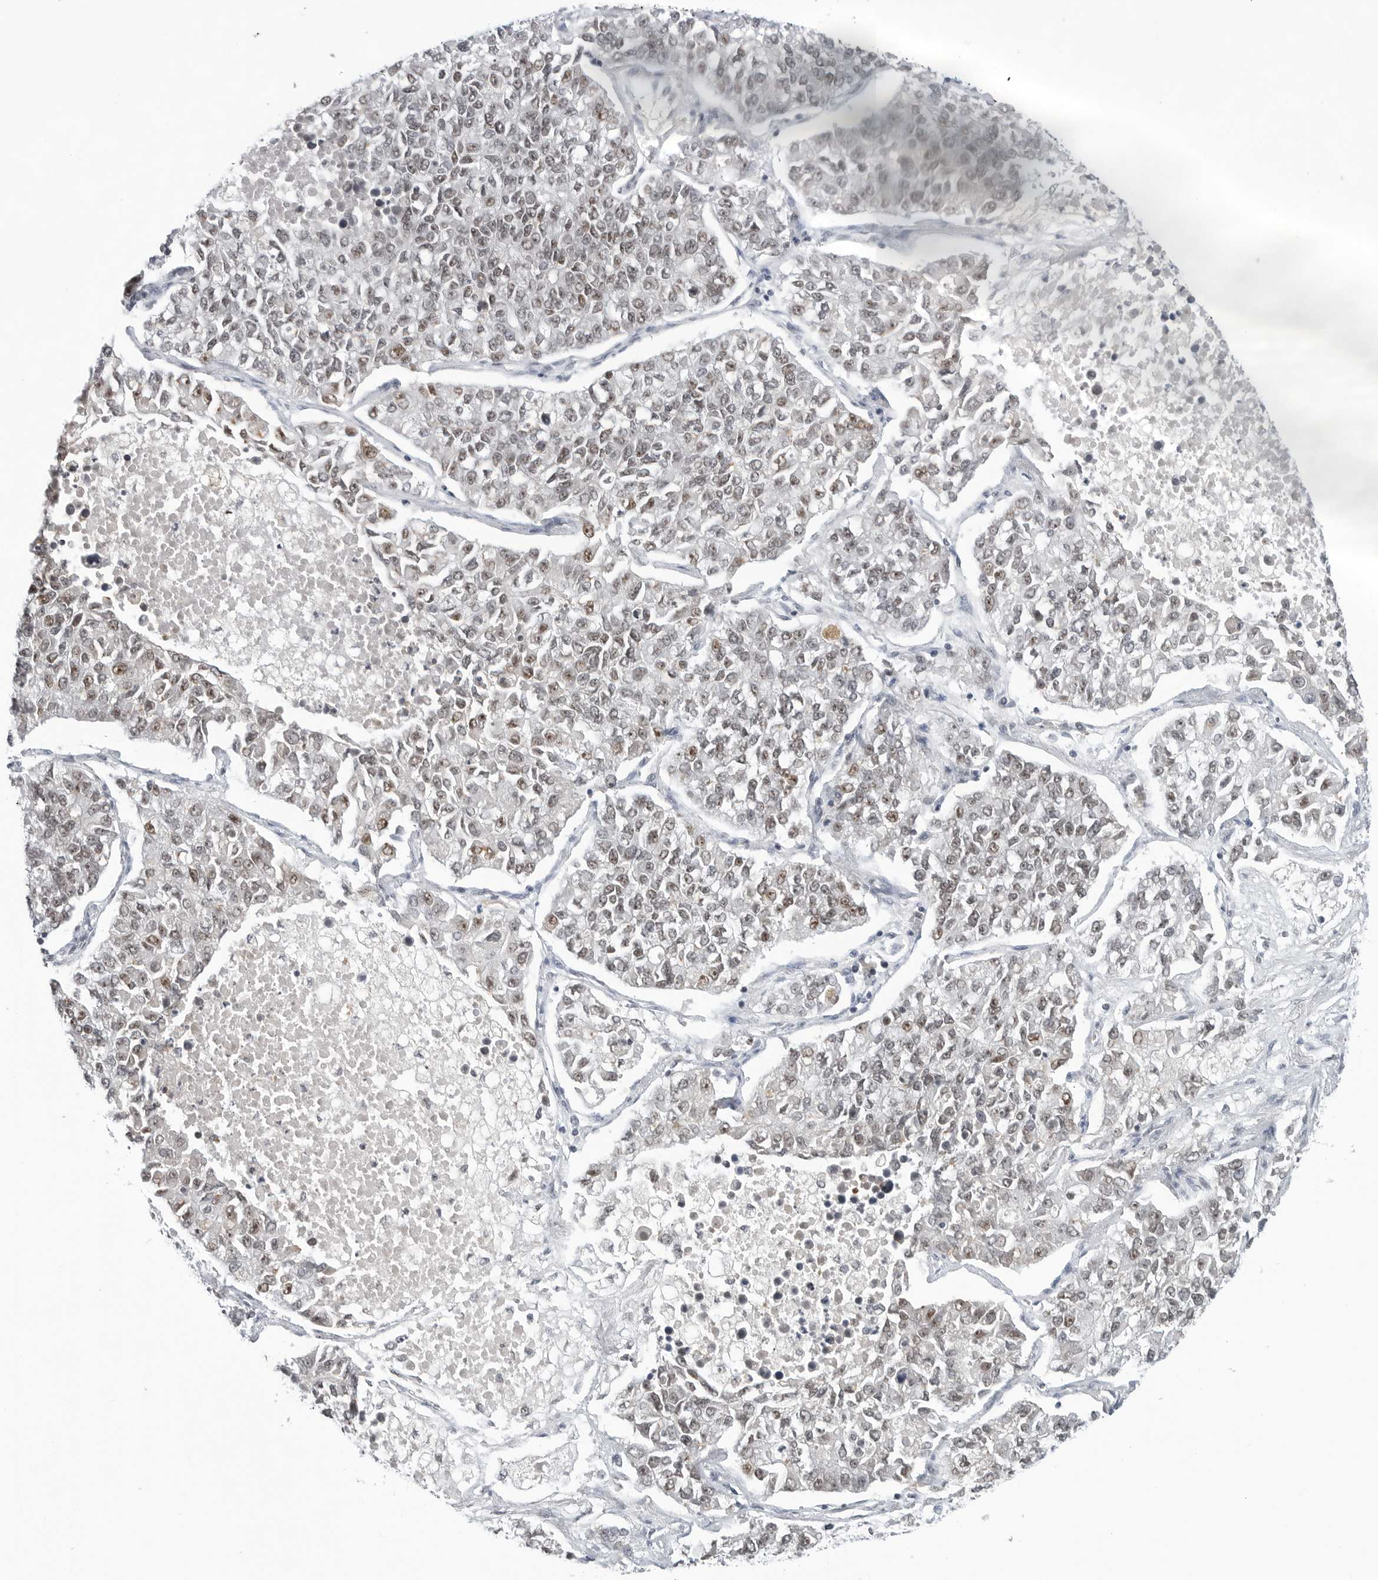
{"staining": {"intensity": "moderate", "quantity": "25%-75%", "location": "nuclear"}, "tissue": "lung cancer", "cell_type": "Tumor cells", "image_type": "cancer", "snomed": [{"axis": "morphology", "description": "Adenocarcinoma, NOS"}, {"axis": "topography", "description": "Lung"}], "caption": "DAB (3,3'-diaminobenzidine) immunohistochemical staining of human lung cancer (adenocarcinoma) displays moderate nuclear protein staining in approximately 25%-75% of tumor cells.", "gene": "WRAP53", "patient": {"sex": "male", "age": 49}}